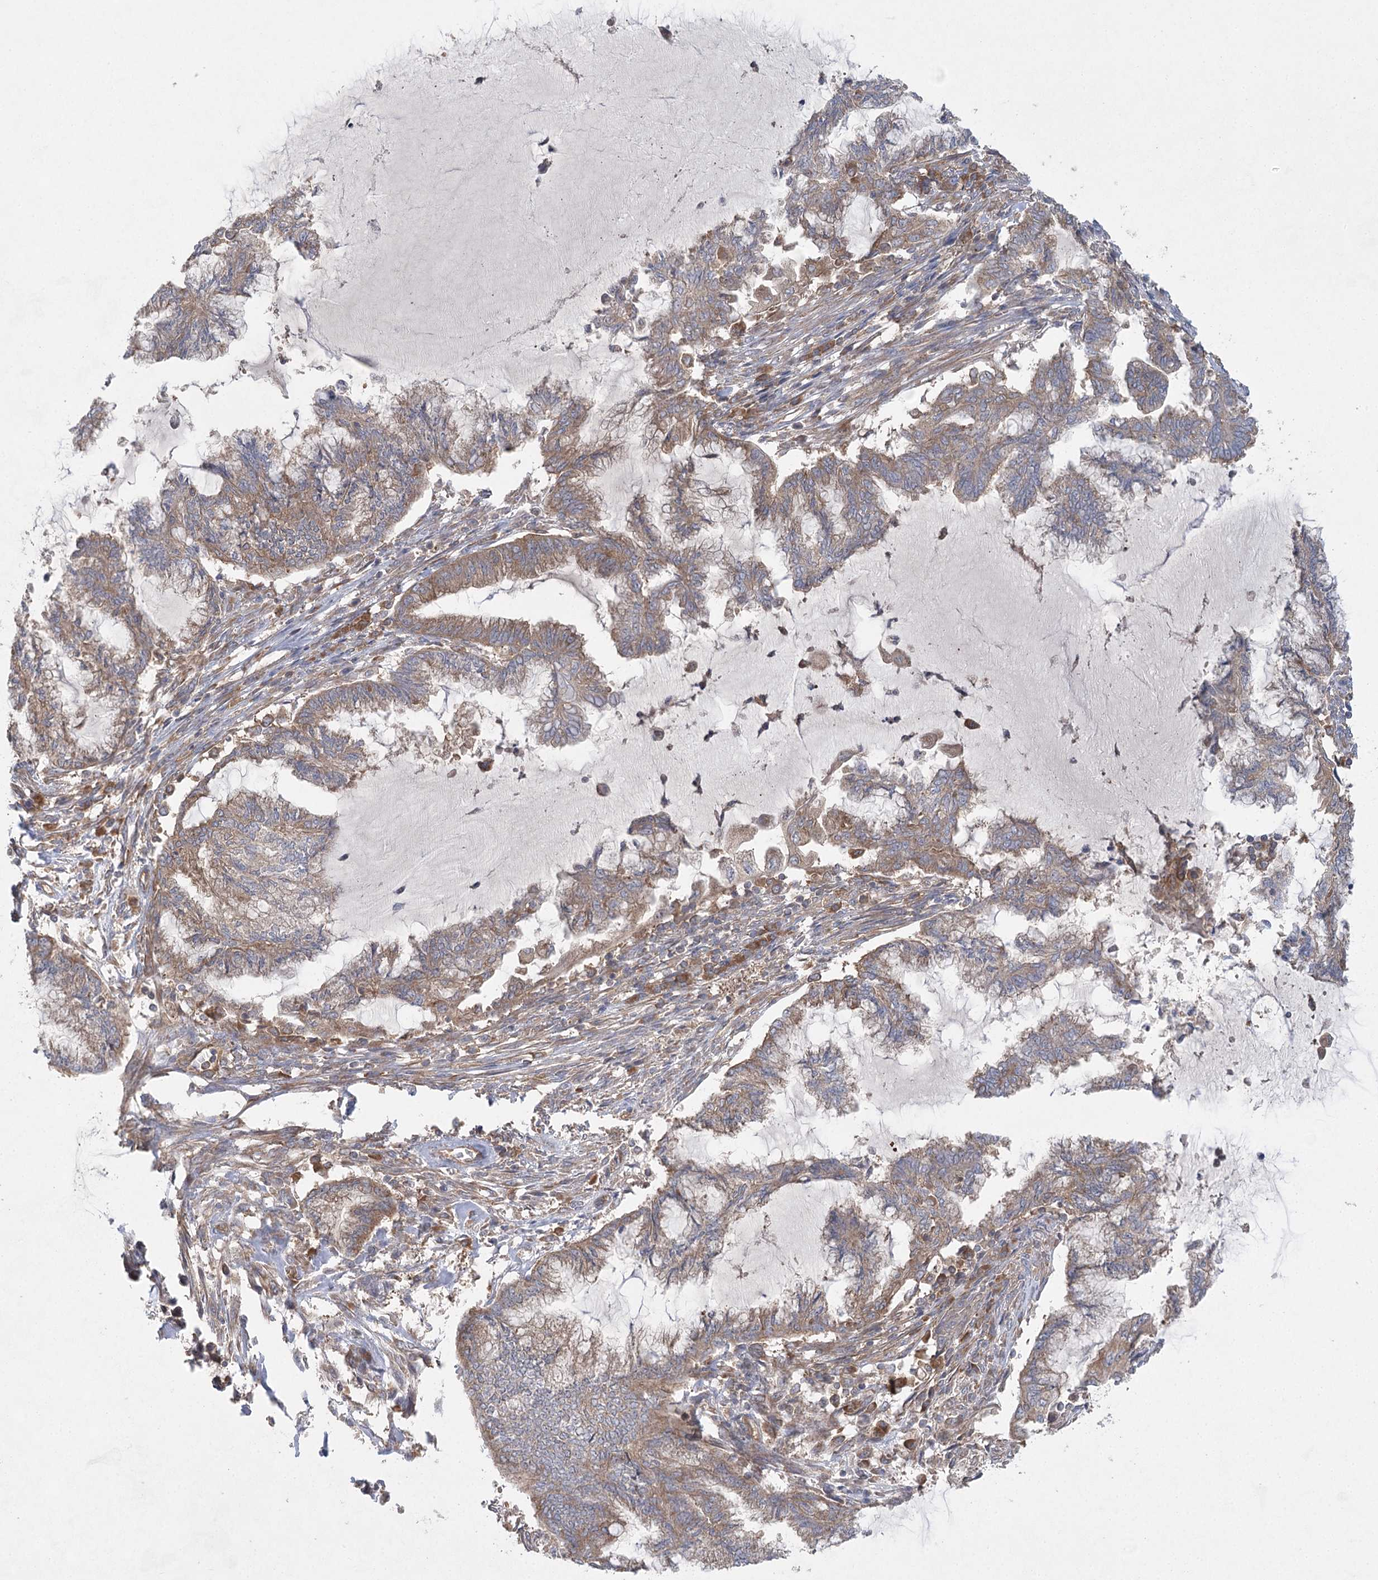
{"staining": {"intensity": "moderate", "quantity": ">75%", "location": "cytoplasmic/membranous"}, "tissue": "endometrial cancer", "cell_type": "Tumor cells", "image_type": "cancer", "snomed": [{"axis": "morphology", "description": "Adenocarcinoma, NOS"}, {"axis": "topography", "description": "Endometrium"}], "caption": "Endometrial adenocarcinoma stained for a protein (brown) shows moderate cytoplasmic/membranous positive staining in approximately >75% of tumor cells.", "gene": "EIF3A", "patient": {"sex": "female", "age": 86}}